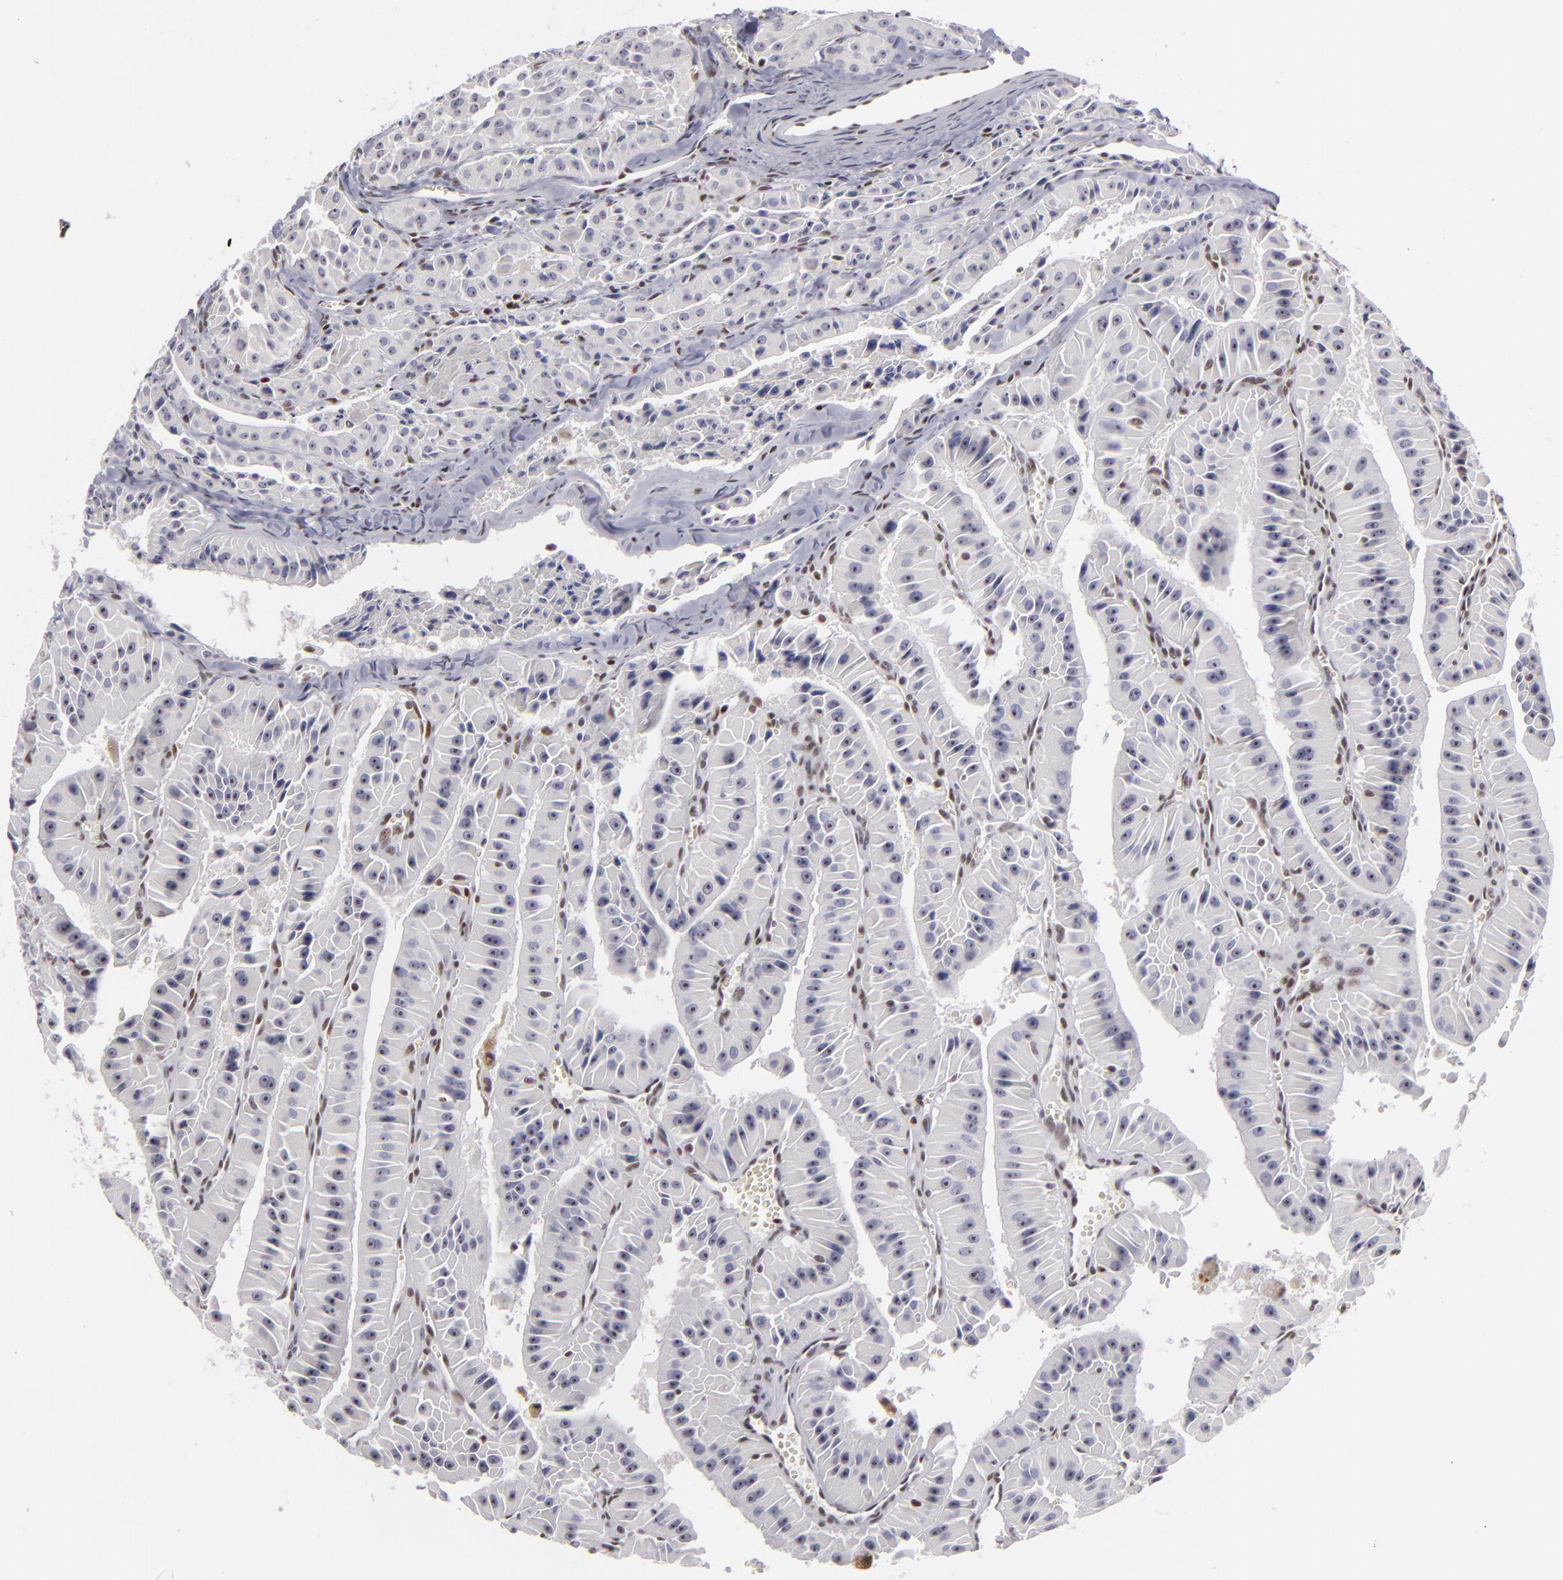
{"staining": {"intensity": "negative", "quantity": "none", "location": "none"}, "tissue": "thyroid cancer", "cell_type": "Tumor cells", "image_type": "cancer", "snomed": [{"axis": "morphology", "description": "Carcinoma, NOS"}, {"axis": "topography", "description": "Thyroid gland"}], "caption": "Protein analysis of thyroid cancer (carcinoma) demonstrates no significant positivity in tumor cells. (DAB (3,3'-diaminobenzidine) IHC with hematoxylin counter stain).", "gene": "DAXX", "patient": {"sex": "male", "age": 76}}